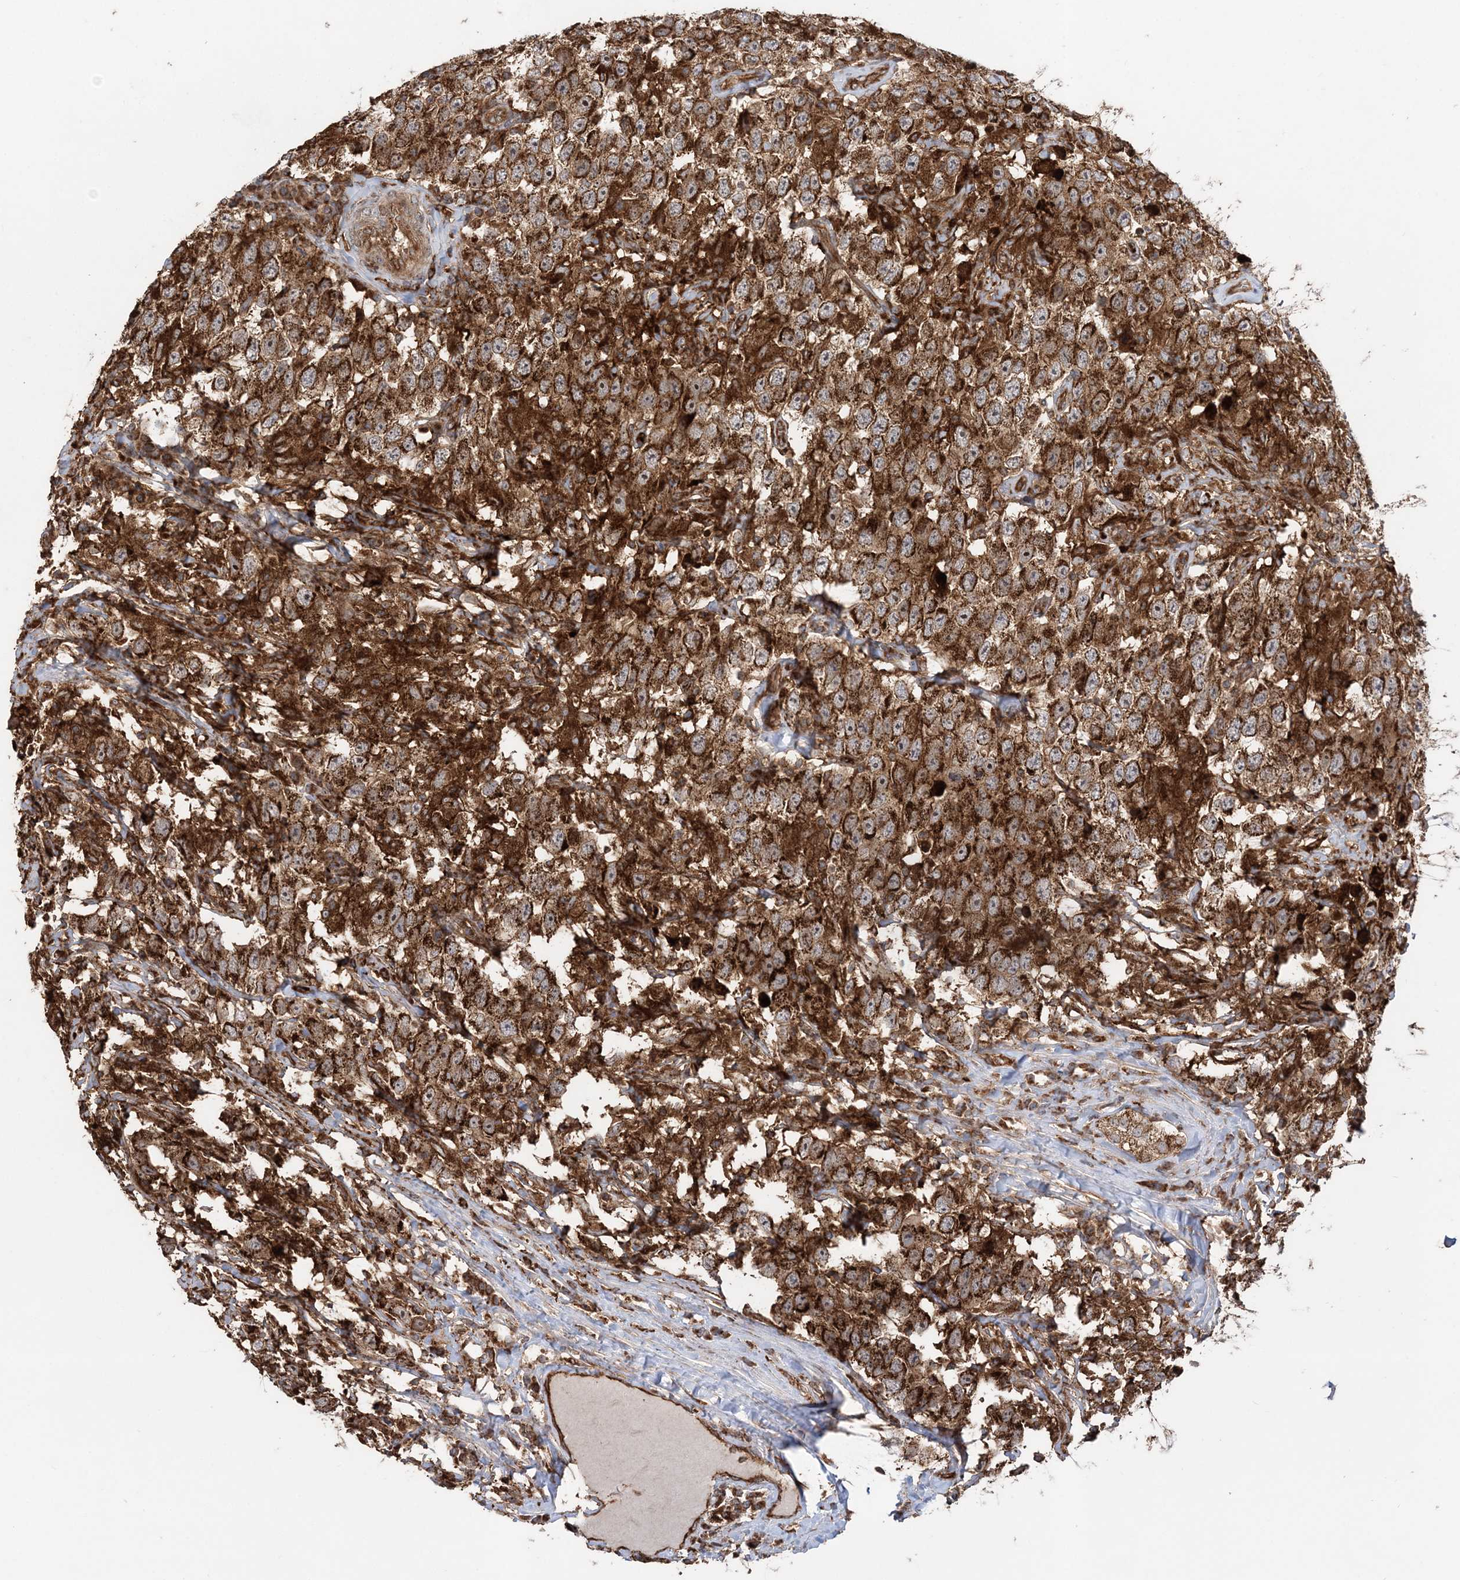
{"staining": {"intensity": "strong", "quantity": ">75%", "location": "cytoplasmic/membranous"}, "tissue": "testis cancer", "cell_type": "Tumor cells", "image_type": "cancer", "snomed": [{"axis": "morphology", "description": "Seminoma, NOS"}, {"axis": "topography", "description": "Testis"}], "caption": "Protein staining of seminoma (testis) tissue reveals strong cytoplasmic/membranous staining in approximately >75% of tumor cells. (brown staining indicates protein expression, while blue staining denotes nuclei).", "gene": "LRPPRC", "patient": {"sex": "male", "age": 41}}